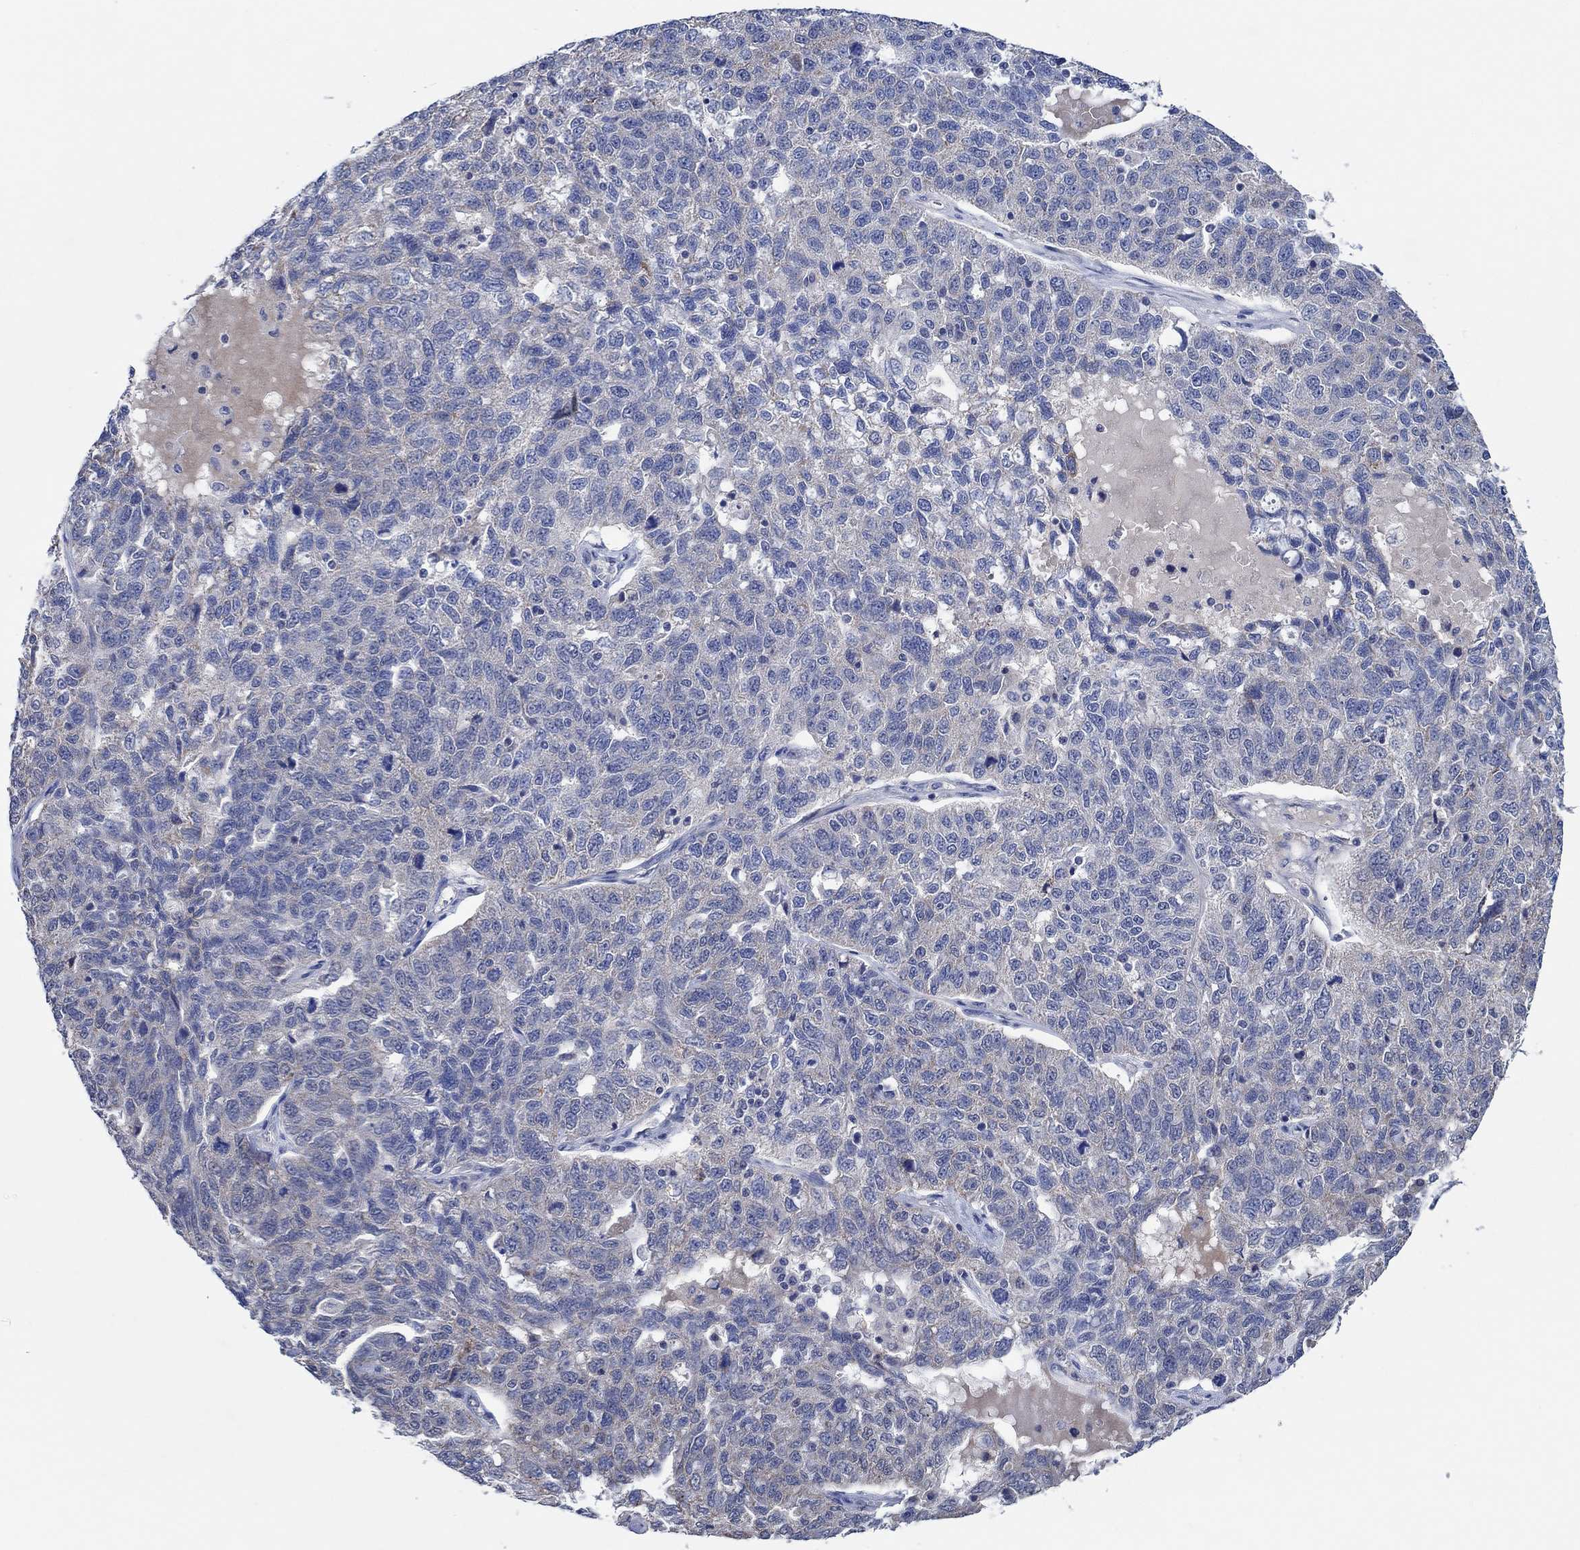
{"staining": {"intensity": "weak", "quantity": "<25%", "location": "cytoplasmic/membranous"}, "tissue": "ovarian cancer", "cell_type": "Tumor cells", "image_type": "cancer", "snomed": [{"axis": "morphology", "description": "Cystadenocarcinoma, serous, NOS"}, {"axis": "topography", "description": "Ovary"}], "caption": "IHC image of neoplastic tissue: ovarian serous cystadenocarcinoma stained with DAB shows no significant protein expression in tumor cells.", "gene": "PRRT3", "patient": {"sex": "female", "age": 71}}